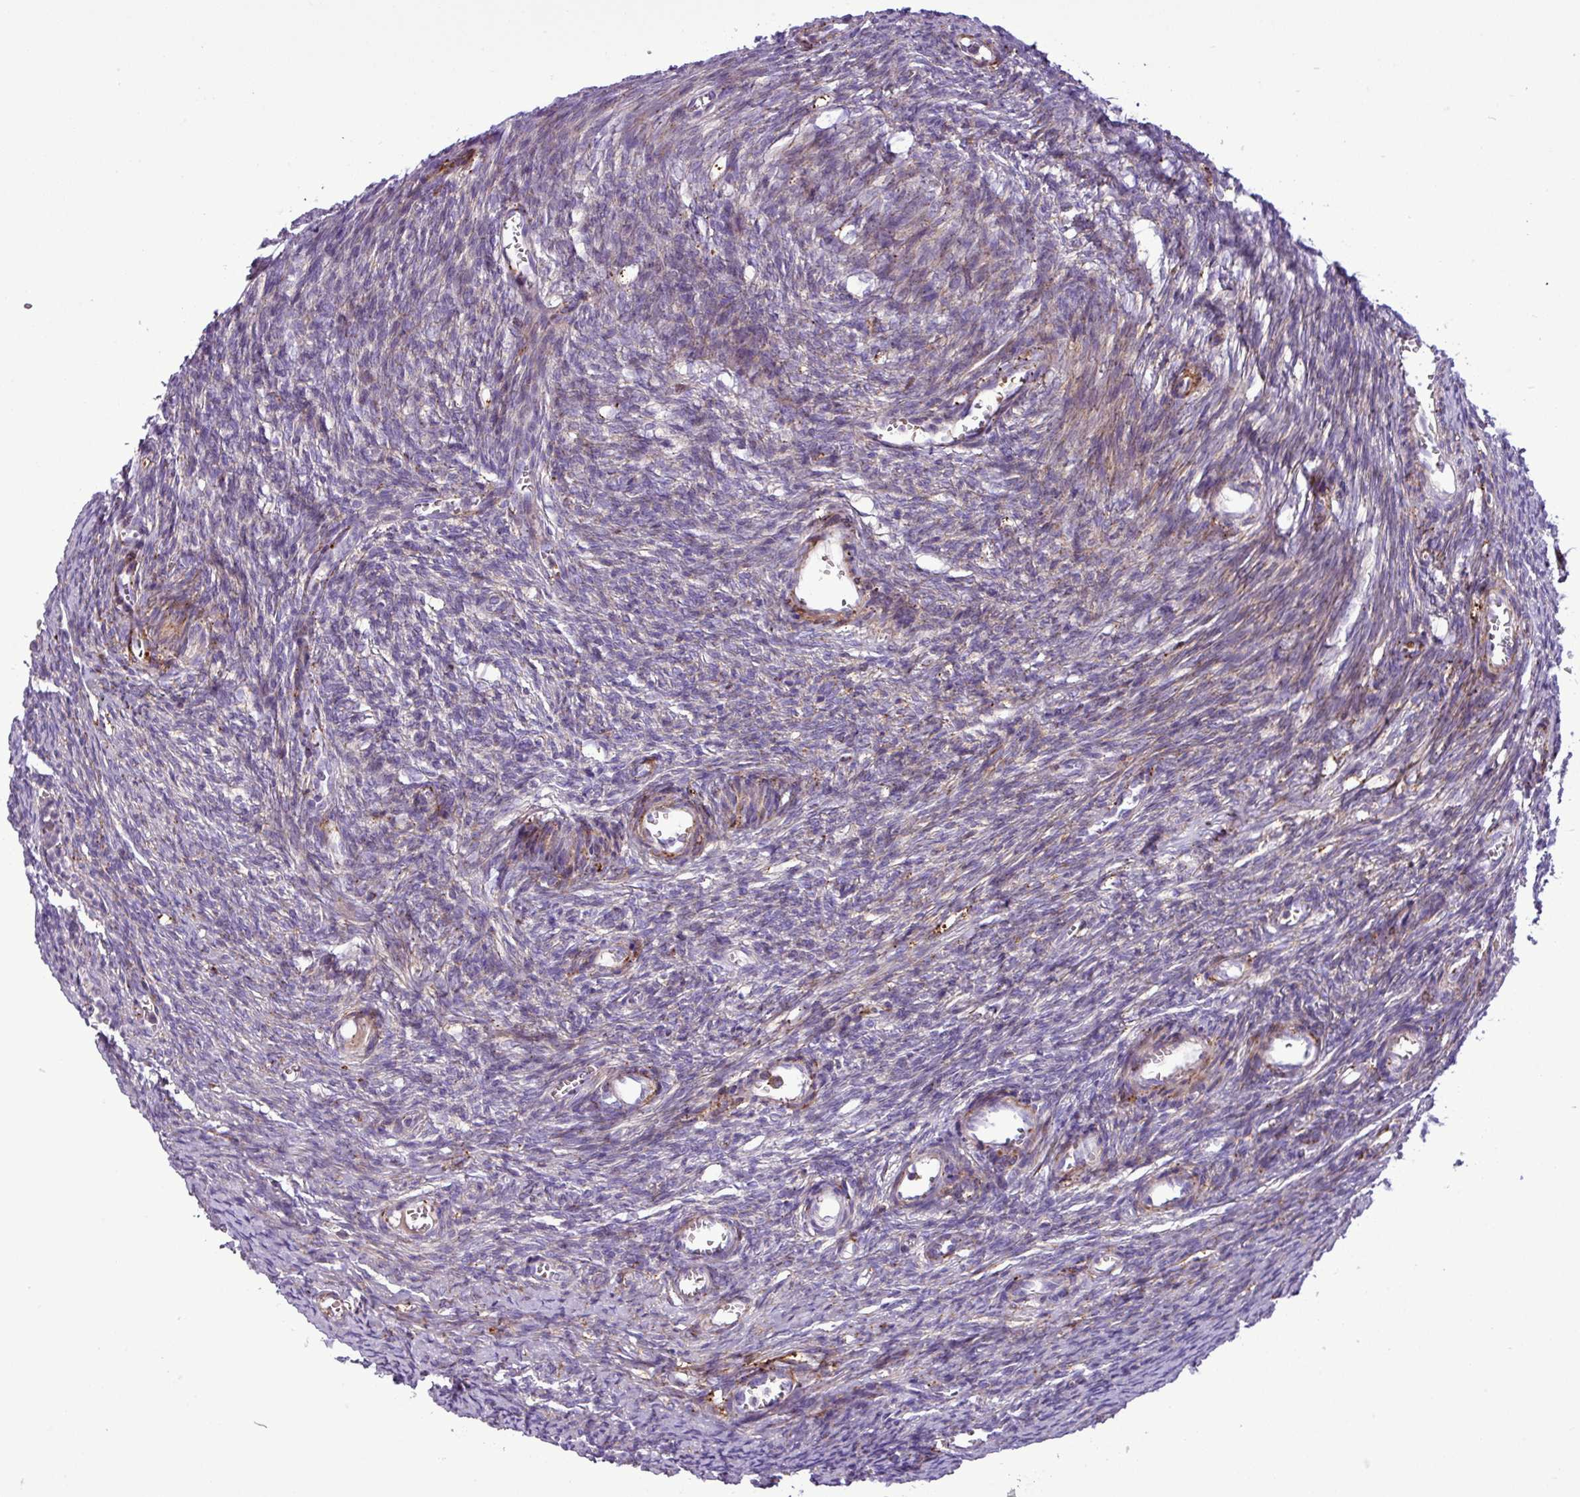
{"staining": {"intensity": "weak", "quantity": "<25%", "location": "cytoplasmic/membranous"}, "tissue": "ovary", "cell_type": "Ovarian stroma cells", "image_type": "normal", "snomed": [{"axis": "morphology", "description": "Normal tissue, NOS"}, {"axis": "topography", "description": "Ovary"}], "caption": "IHC image of unremarkable human ovary stained for a protein (brown), which reveals no positivity in ovarian stroma cells. Brightfield microscopy of IHC stained with DAB (brown) and hematoxylin (blue), captured at high magnification.", "gene": "FAM183A", "patient": {"sex": "female", "age": 44}}